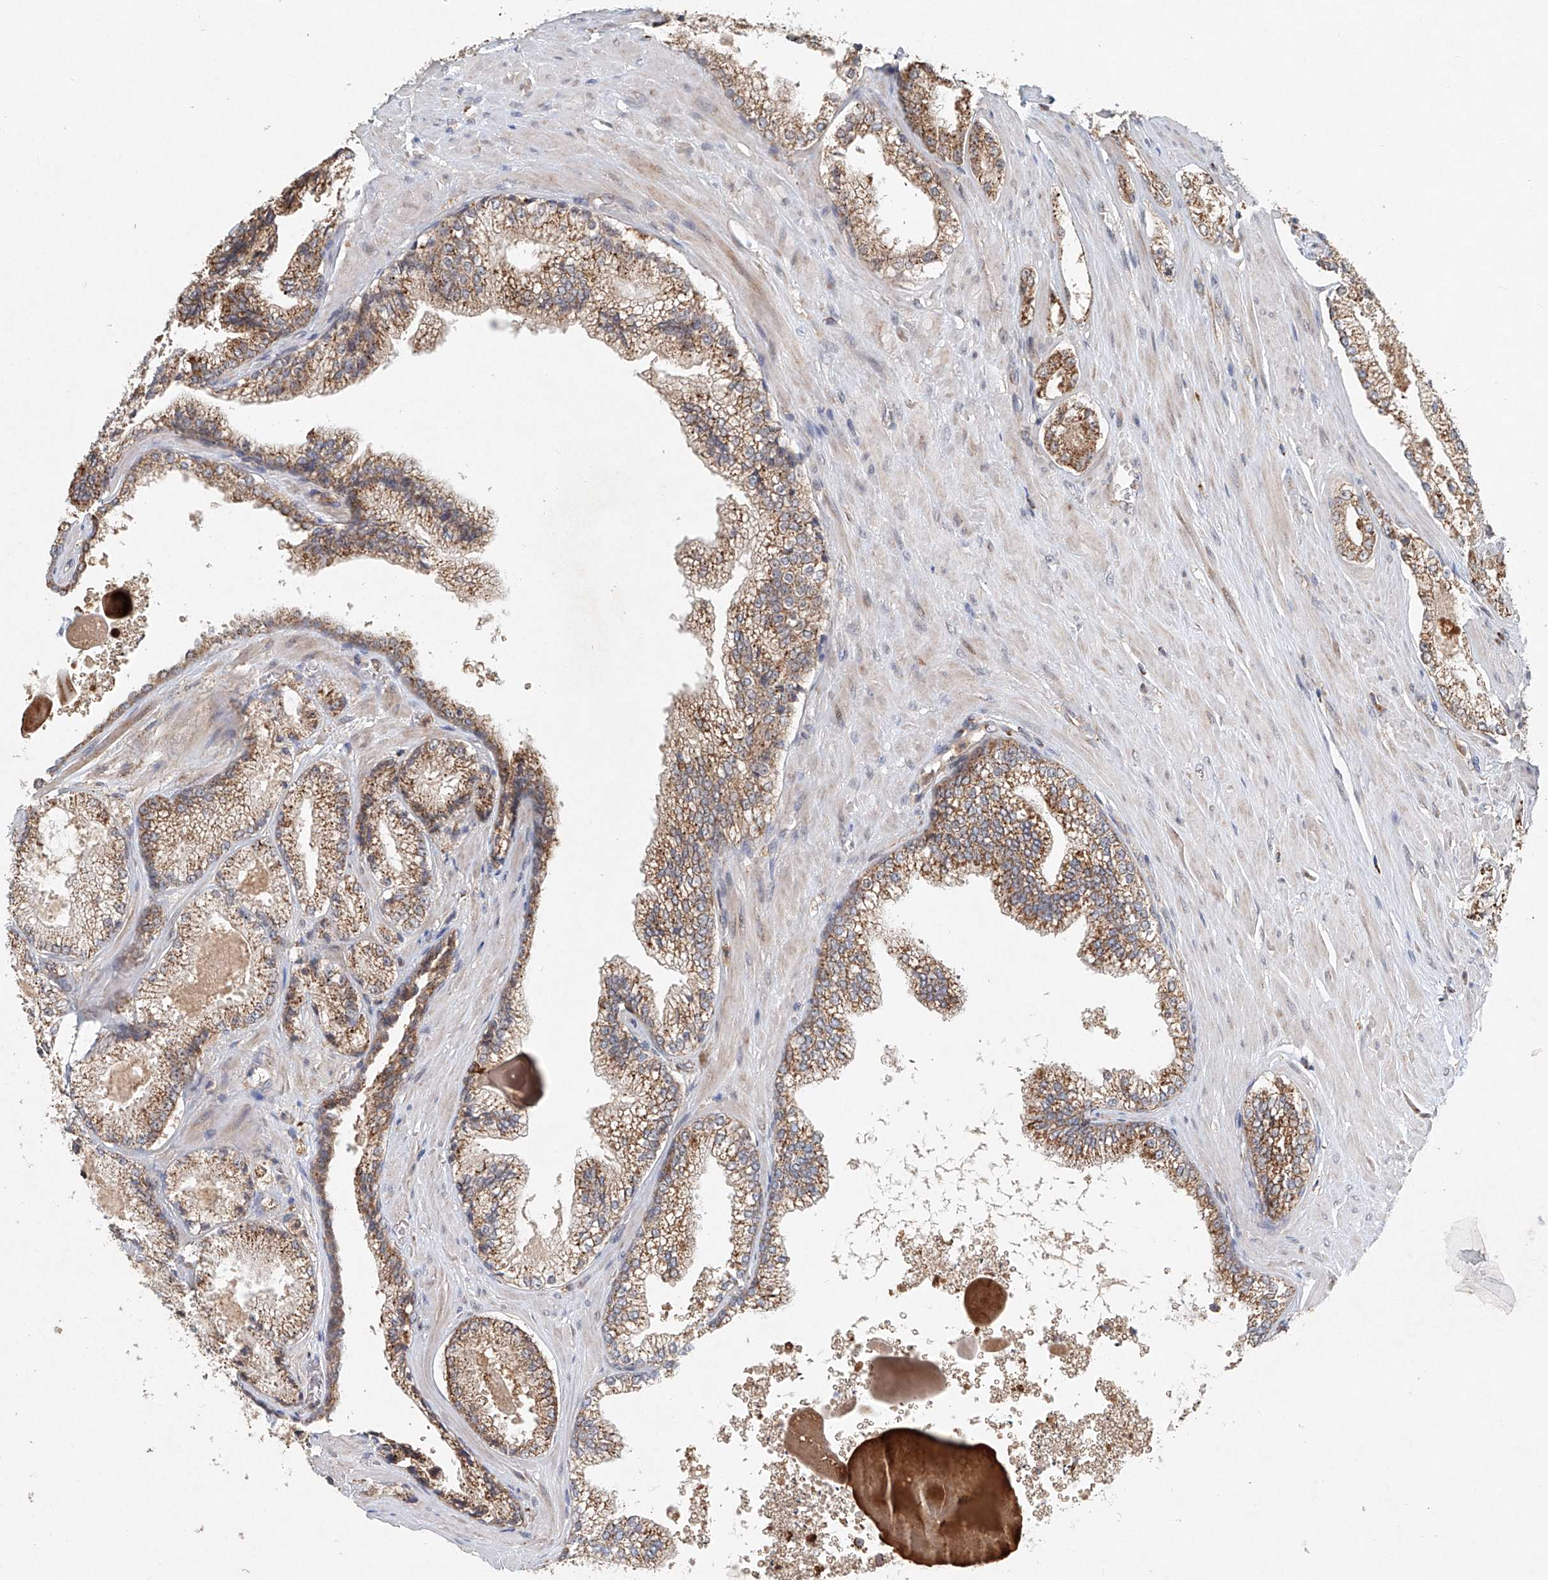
{"staining": {"intensity": "moderate", "quantity": ">75%", "location": "cytoplasmic/membranous"}, "tissue": "prostate cancer", "cell_type": "Tumor cells", "image_type": "cancer", "snomed": [{"axis": "morphology", "description": "Adenocarcinoma, High grade"}, {"axis": "topography", "description": "Prostate"}], "caption": "Prostate cancer (adenocarcinoma (high-grade)) tissue displays moderate cytoplasmic/membranous expression in about >75% of tumor cells The staining was performed using DAB, with brown indicating positive protein expression. Nuclei are stained blue with hematoxylin.", "gene": "DCAF11", "patient": {"sex": "male", "age": 73}}